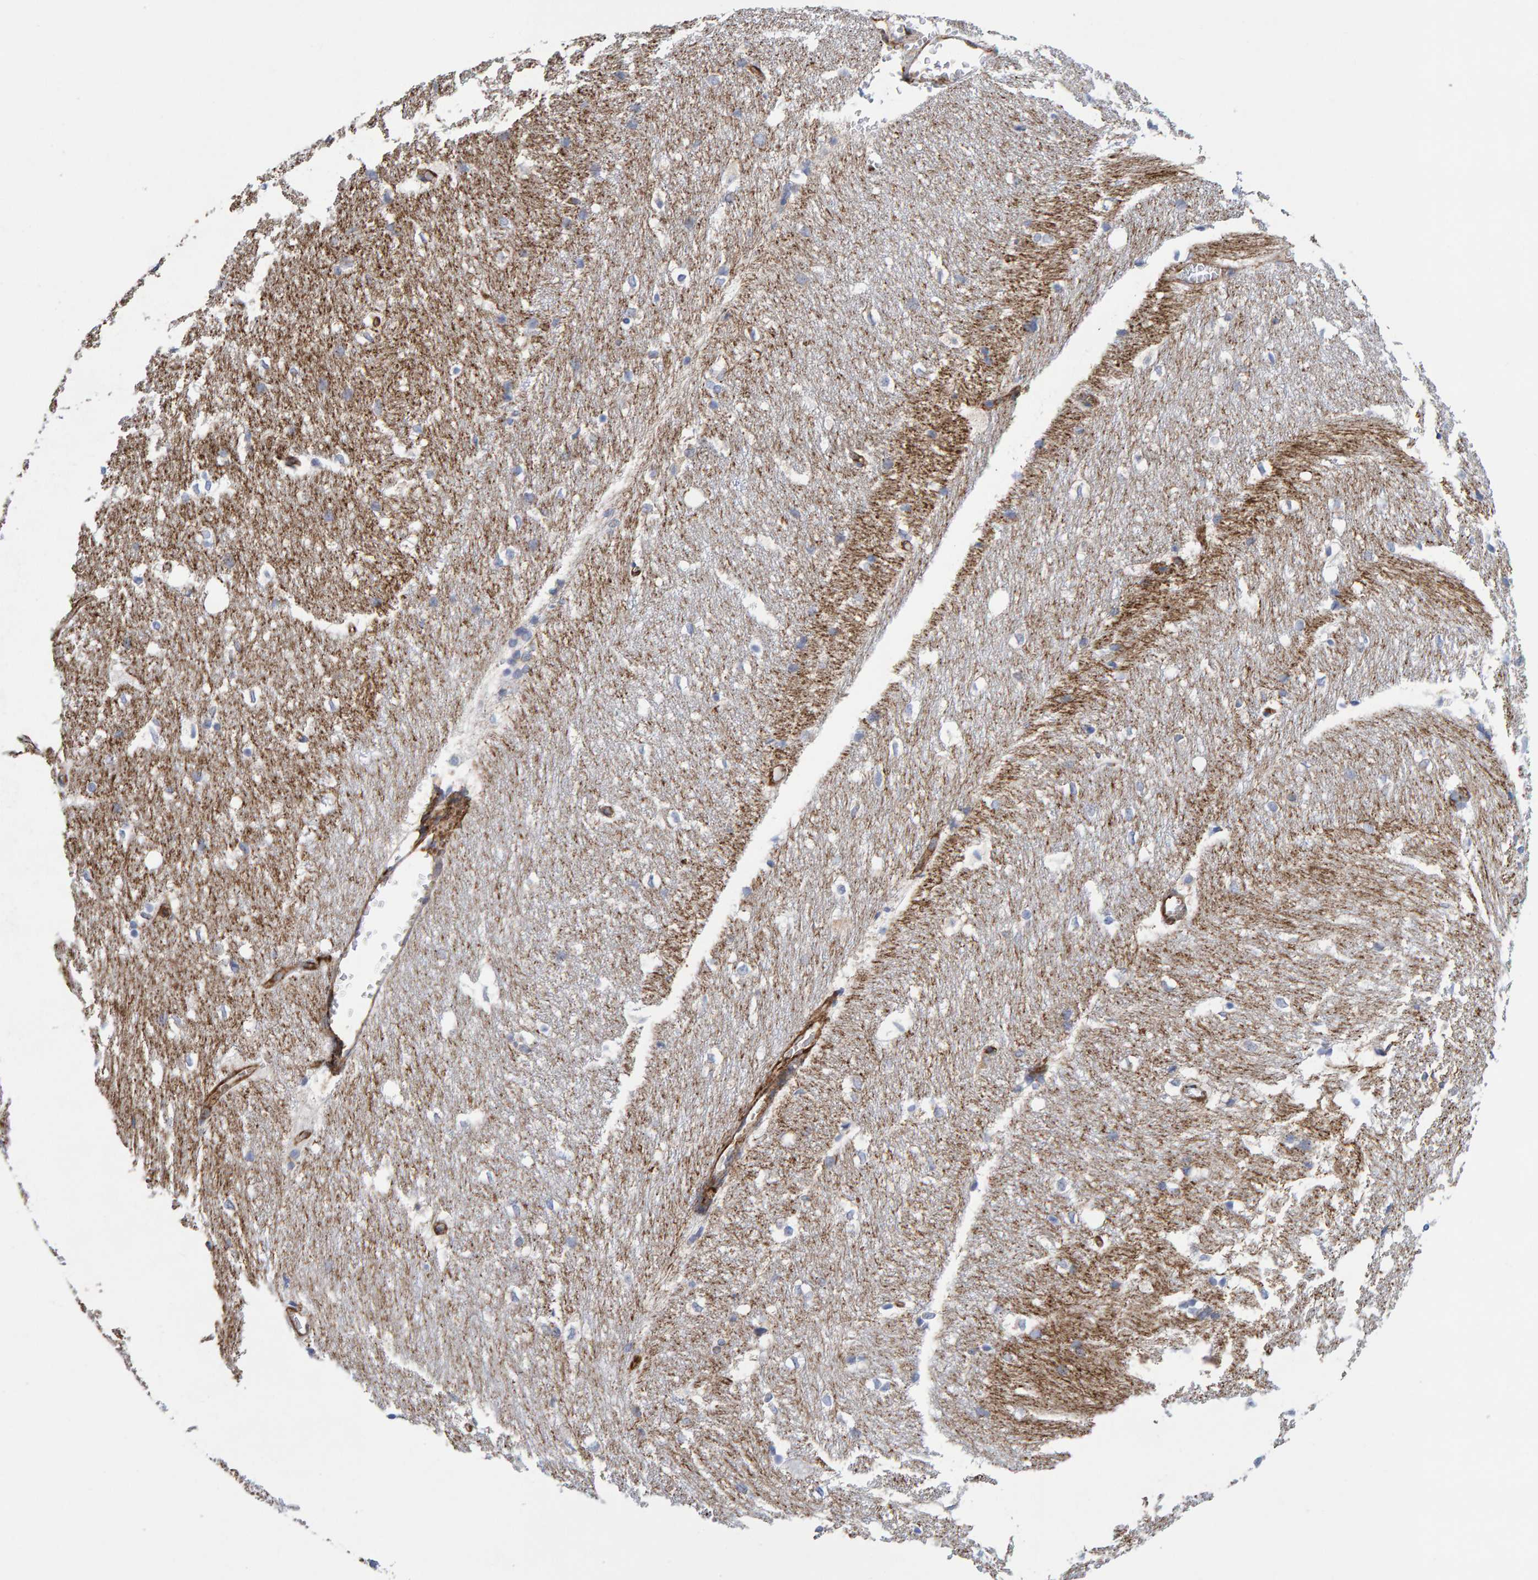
{"staining": {"intensity": "negative", "quantity": "none", "location": "none"}, "tissue": "hippocampus", "cell_type": "Glial cells", "image_type": "normal", "snomed": [{"axis": "morphology", "description": "Normal tissue, NOS"}, {"axis": "topography", "description": "Hippocampus"}], "caption": "Immunohistochemistry micrograph of benign hippocampus: hippocampus stained with DAB shows no significant protein staining in glial cells. (Brightfield microscopy of DAB immunohistochemistry (IHC) at high magnification).", "gene": "MVP", "patient": {"sex": "female", "age": 19}}